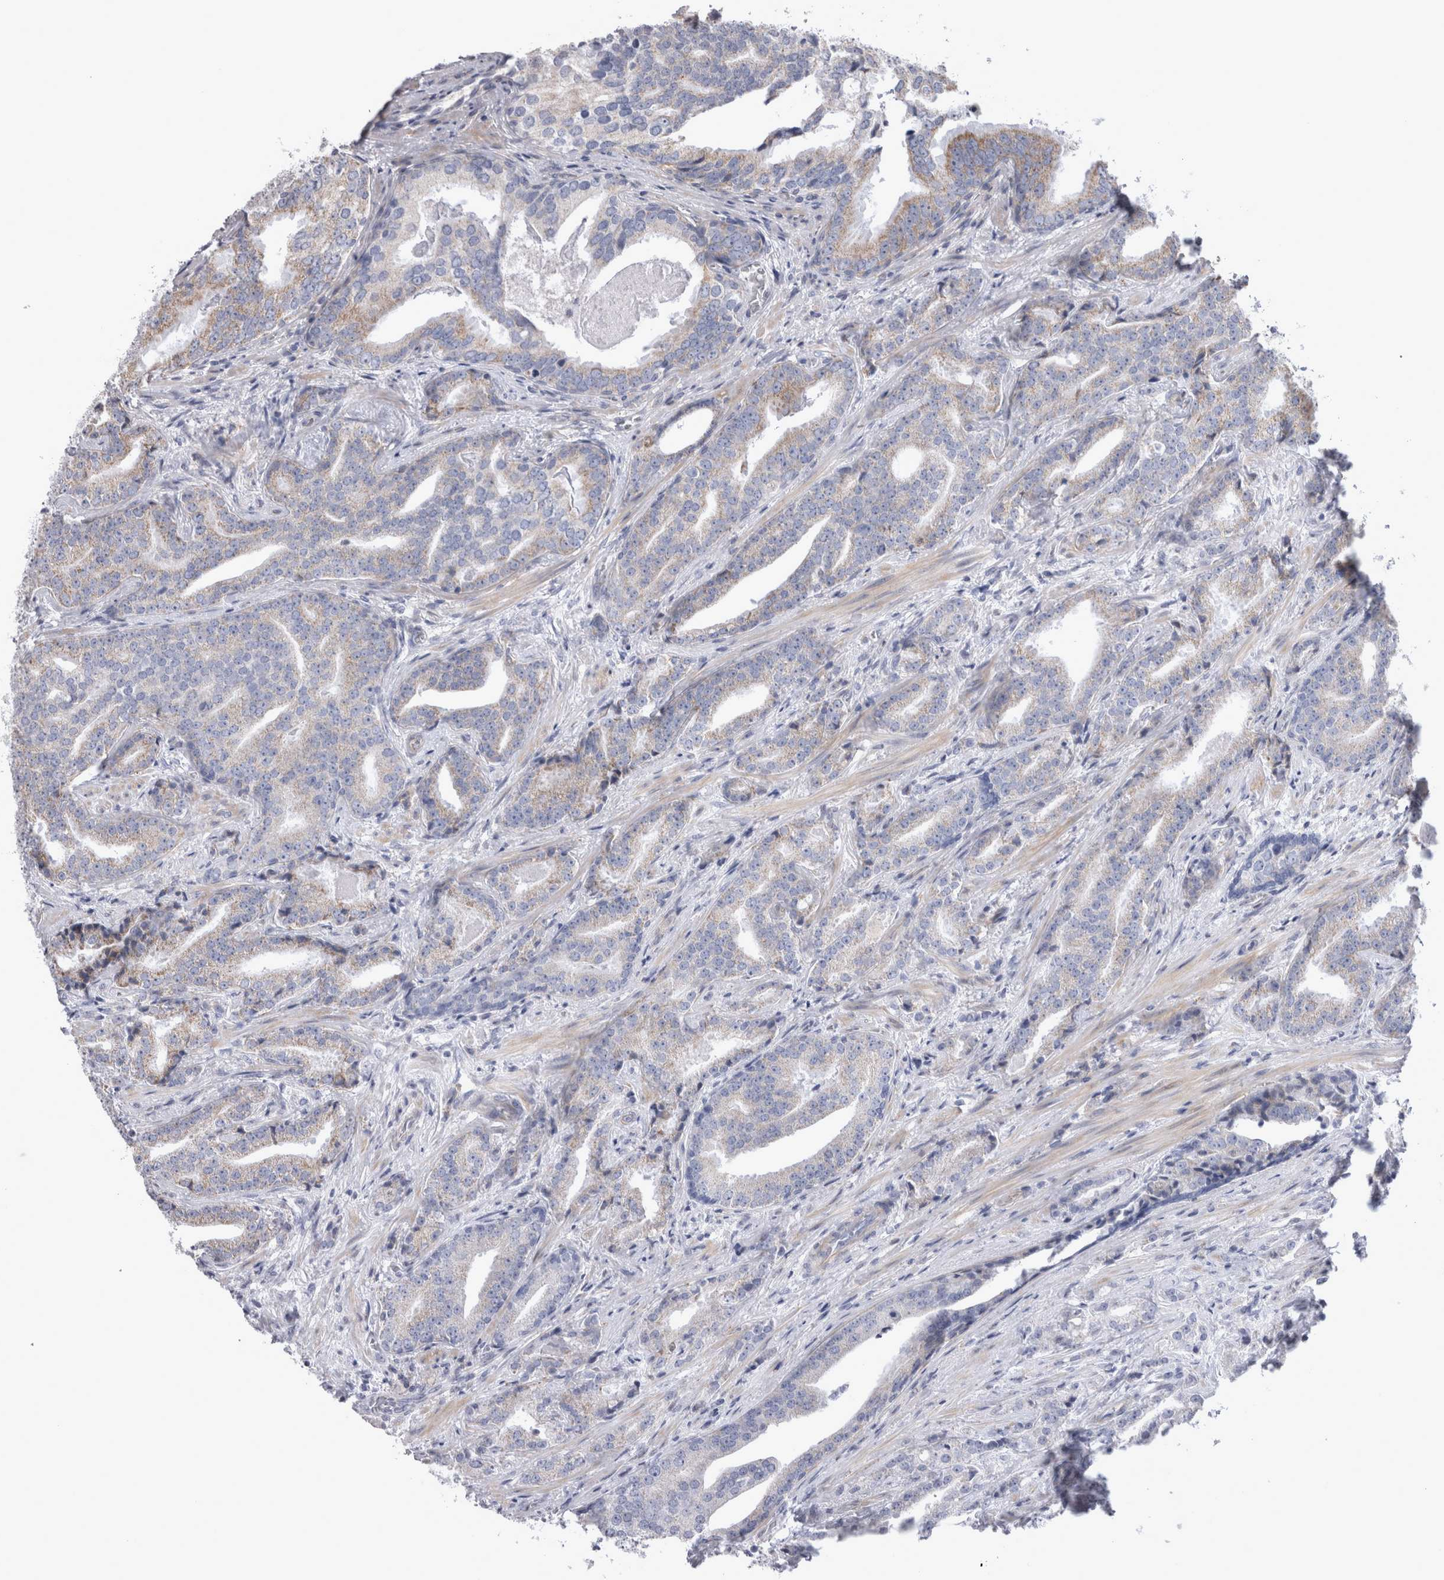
{"staining": {"intensity": "moderate", "quantity": "<25%", "location": "cytoplasmic/membranous"}, "tissue": "prostate cancer", "cell_type": "Tumor cells", "image_type": "cancer", "snomed": [{"axis": "morphology", "description": "Adenocarcinoma, Low grade"}, {"axis": "topography", "description": "Prostate"}], "caption": "The image shows a brown stain indicating the presence of a protein in the cytoplasmic/membranous of tumor cells in adenocarcinoma (low-grade) (prostate). (IHC, brightfield microscopy, high magnification).", "gene": "TSPOAP1", "patient": {"sex": "male", "age": 67}}